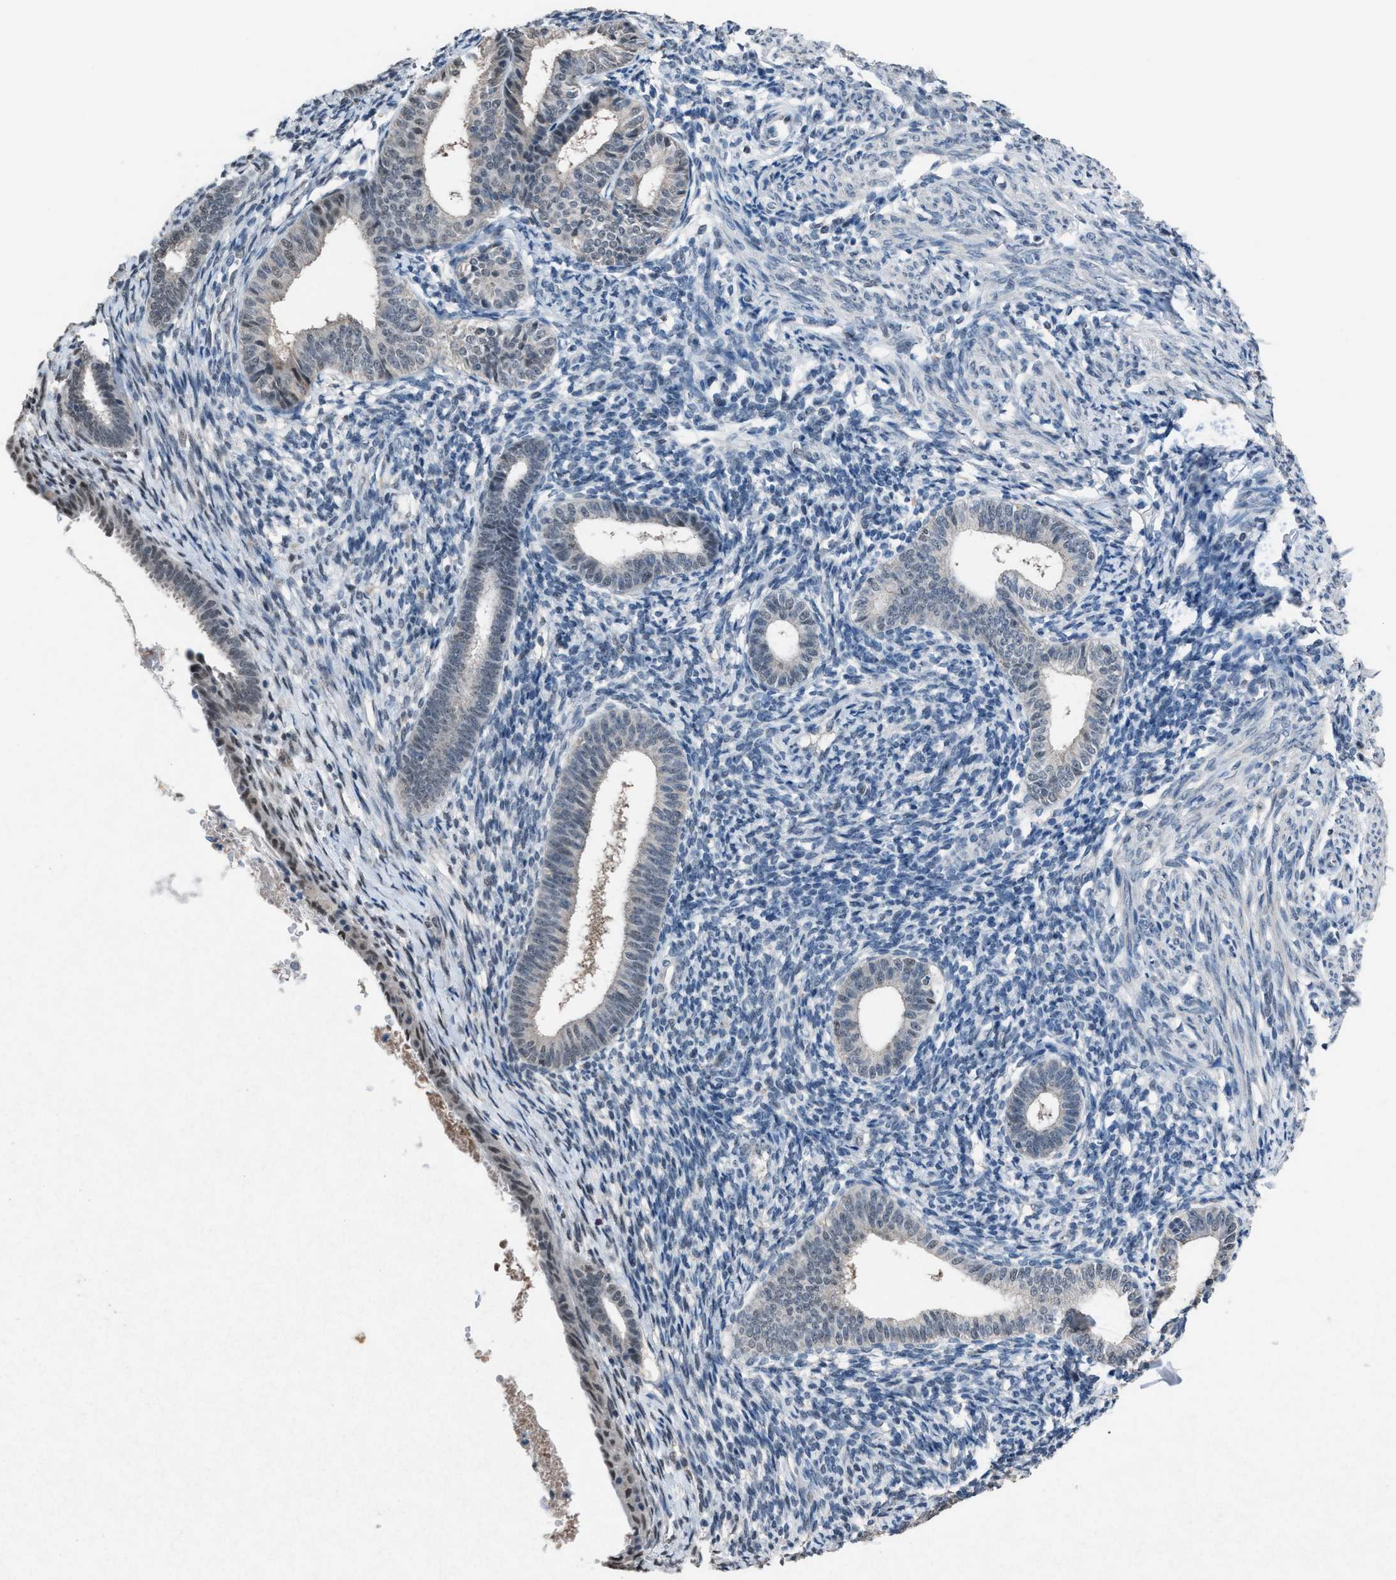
{"staining": {"intensity": "negative", "quantity": "none", "location": "none"}, "tissue": "endometrium", "cell_type": "Cells in endometrial stroma", "image_type": "normal", "snomed": [{"axis": "morphology", "description": "Normal tissue, NOS"}, {"axis": "morphology", "description": "Adenocarcinoma, NOS"}, {"axis": "topography", "description": "Endometrium"}], "caption": "This is an immunohistochemistry micrograph of unremarkable endometrium. There is no staining in cells in endometrial stroma.", "gene": "ZNF276", "patient": {"sex": "female", "age": 57}}